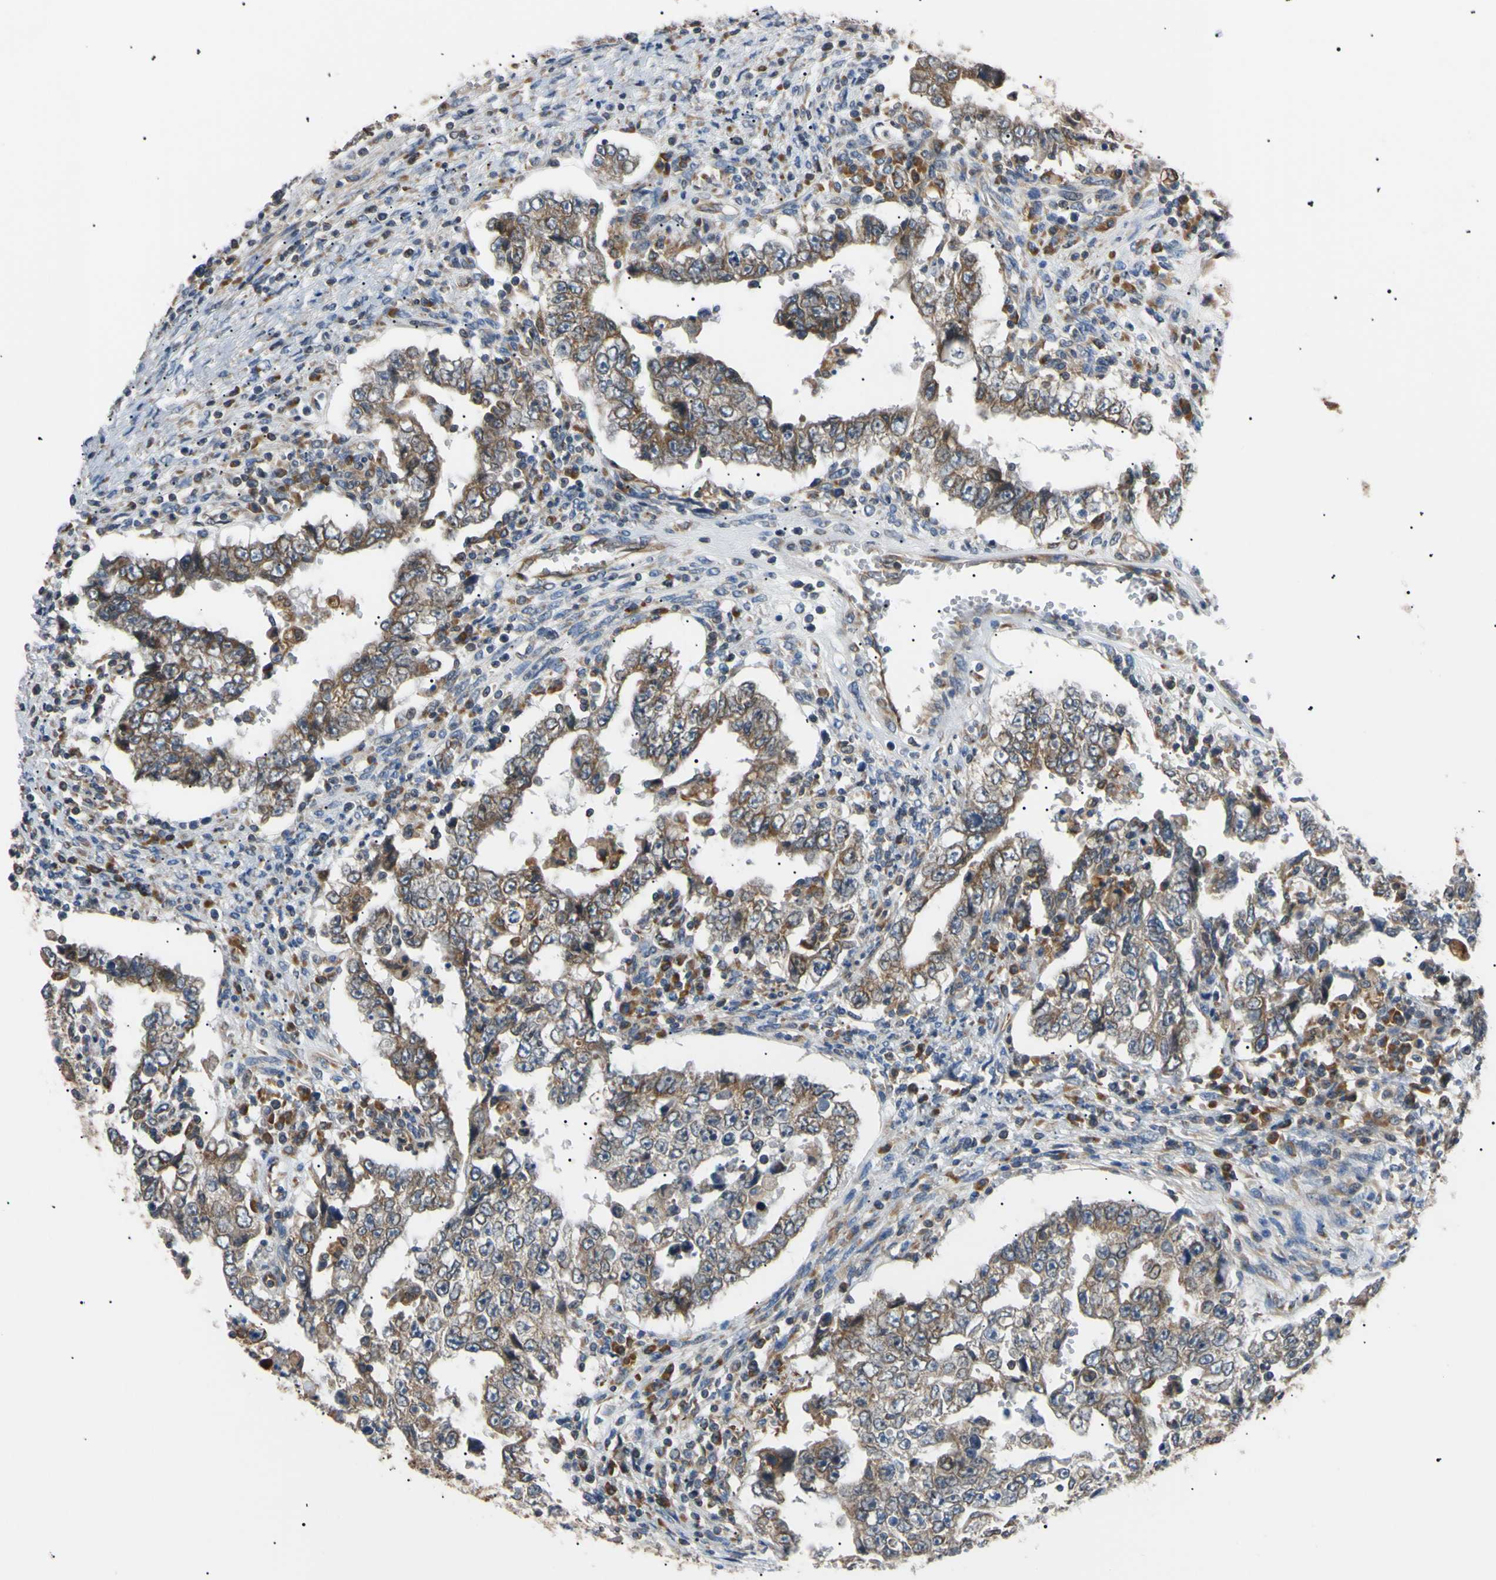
{"staining": {"intensity": "weak", "quantity": "25%-75%", "location": "cytoplasmic/membranous"}, "tissue": "testis cancer", "cell_type": "Tumor cells", "image_type": "cancer", "snomed": [{"axis": "morphology", "description": "Carcinoma, Embryonal, NOS"}, {"axis": "topography", "description": "Testis"}], "caption": "Brown immunohistochemical staining in testis cancer (embryonal carcinoma) shows weak cytoplasmic/membranous staining in approximately 25%-75% of tumor cells. (IHC, brightfield microscopy, high magnification).", "gene": "VAPA", "patient": {"sex": "male", "age": 26}}